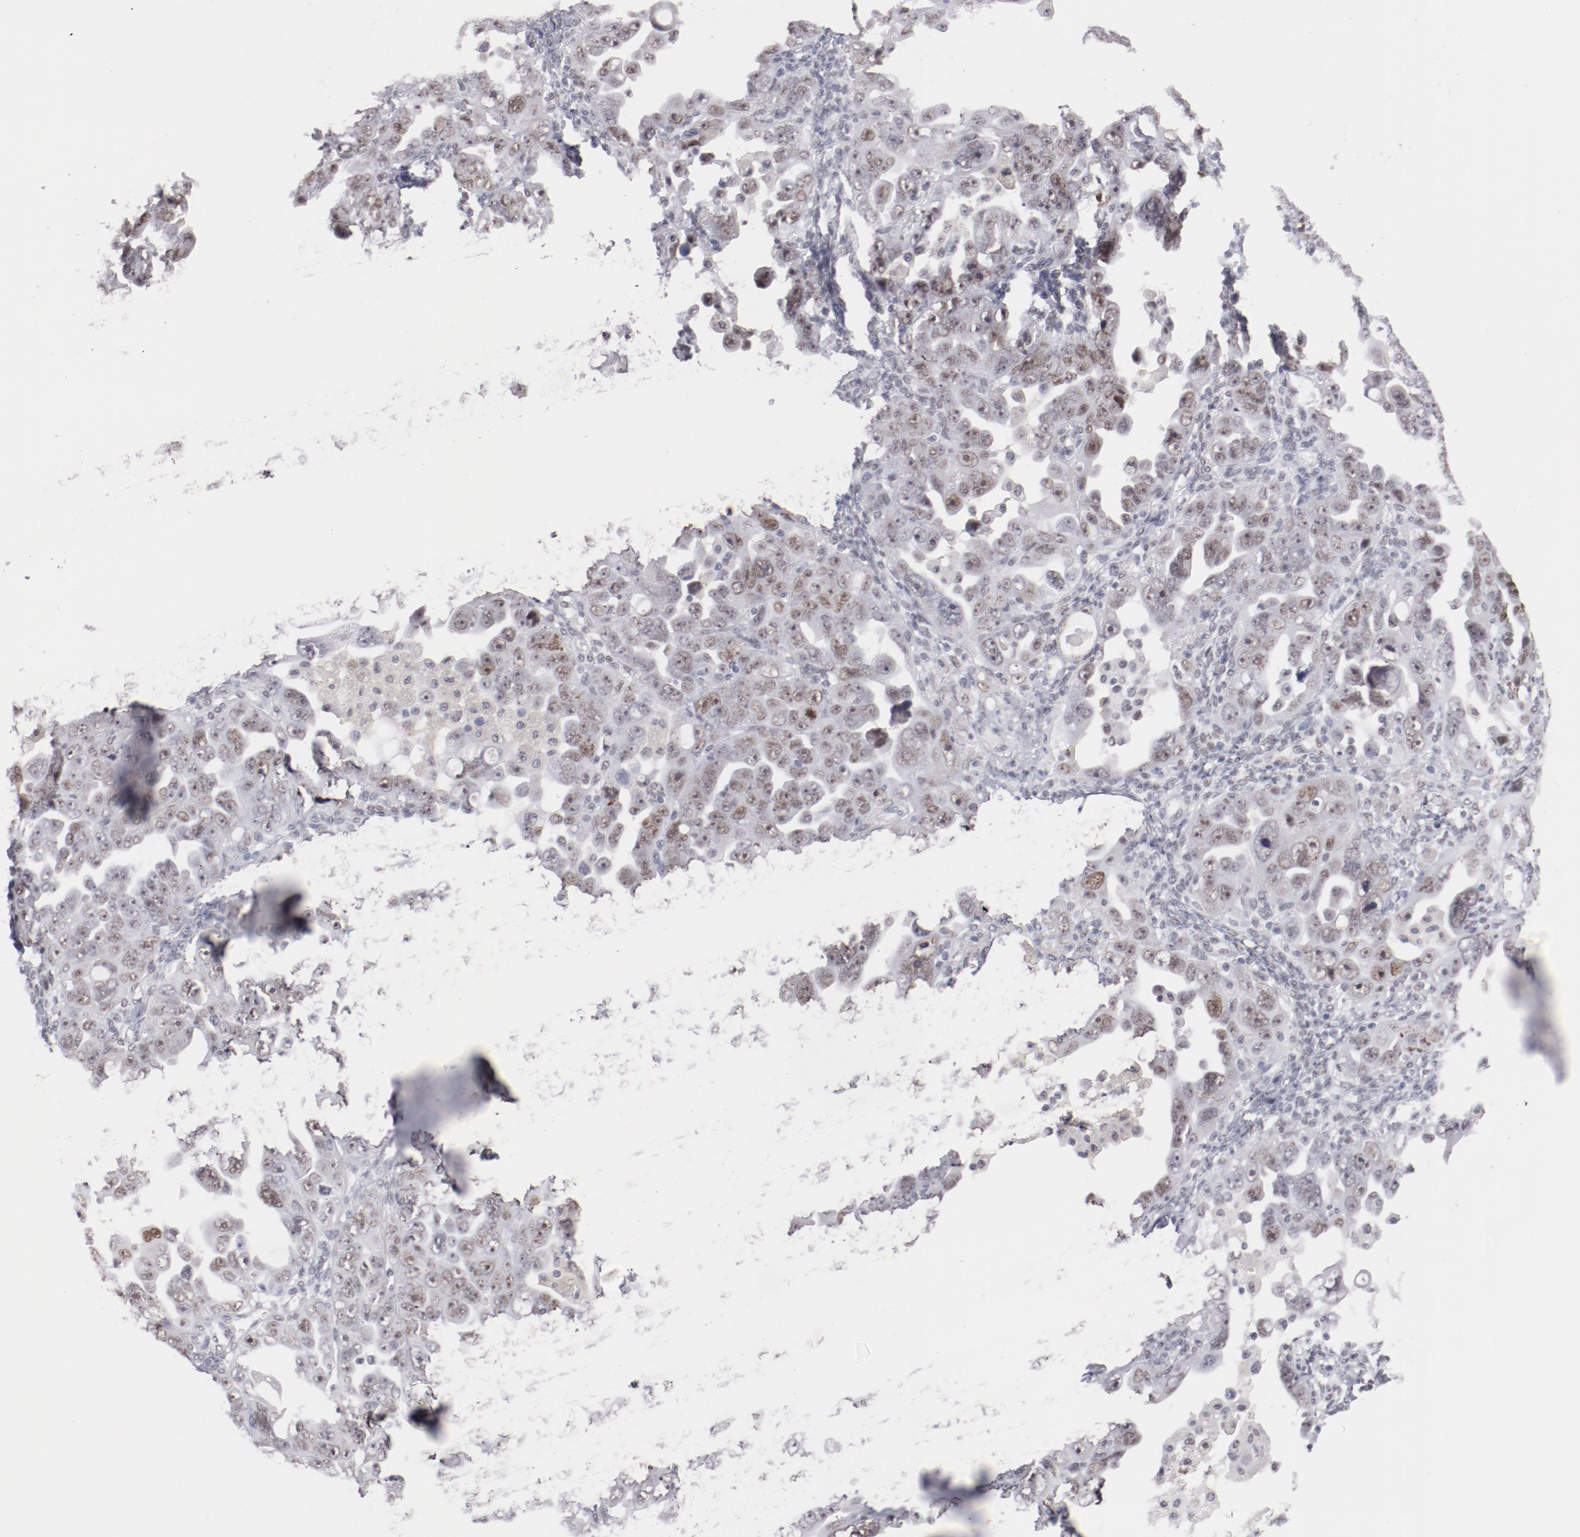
{"staining": {"intensity": "moderate", "quantity": "<25%", "location": "nuclear"}, "tissue": "ovarian cancer", "cell_type": "Tumor cells", "image_type": "cancer", "snomed": [{"axis": "morphology", "description": "Cystadenocarcinoma, serous, NOS"}, {"axis": "topography", "description": "Ovary"}], "caption": "Immunohistochemistry (IHC) (DAB (3,3'-diaminobenzidine)) staining of human serous cystadenocarcinoma (ovarian) demonstrates moderate nuclear protein expression in about <25% of tumor cells.", "gene": "TFAP4", "patient": {"sex": "female", "age": 66}}